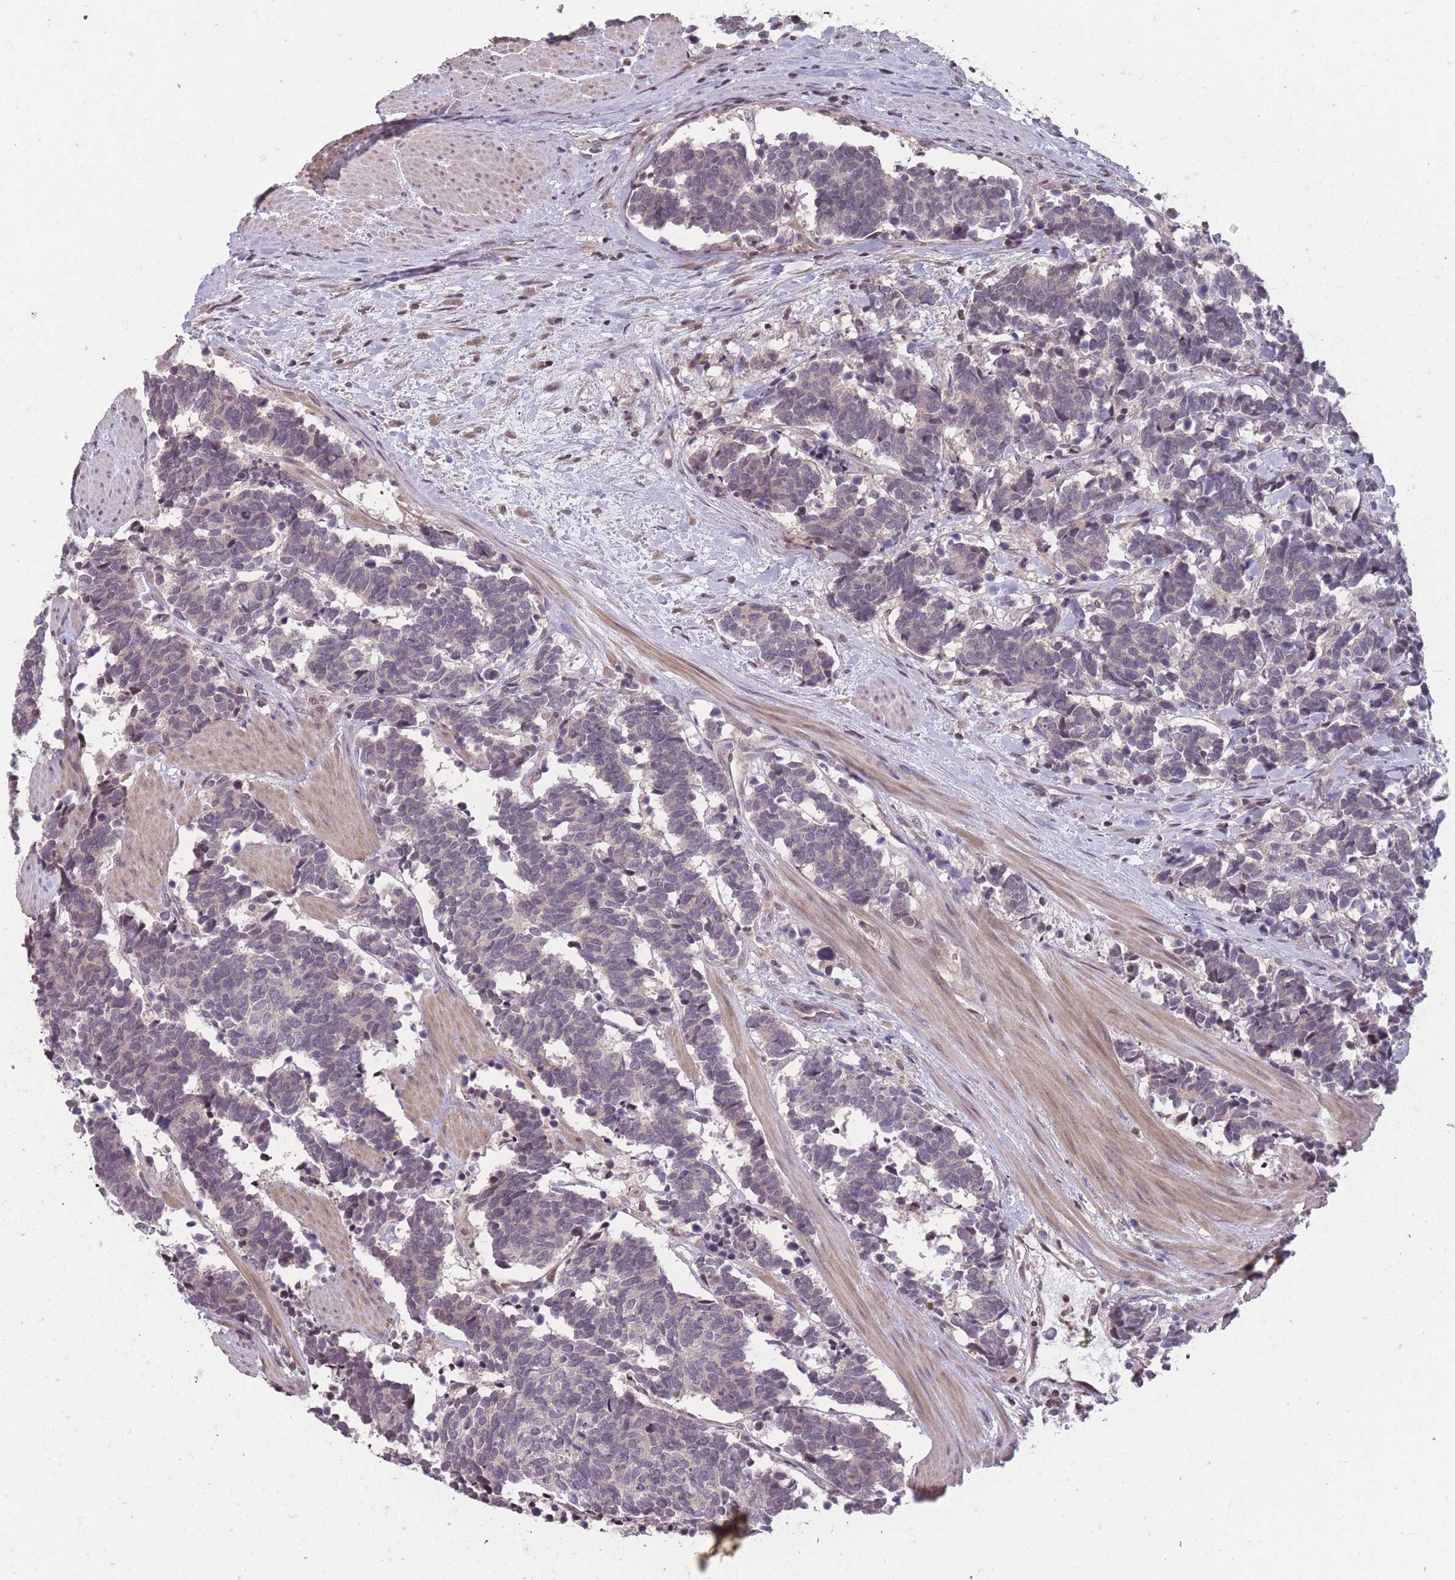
{"staining": {"intensity": "weak", "quantity": "<25%", "location": "cytoplasmic/membranous"}, "tissue": "carcinoid", "cell_type": "Tumor cells", "image_type": "cancer", "snomed": [{"axis": "morphology", "description": "Carcinoma, NOS"}, {"axis": "morphology", "description": "Carcinoid, malignant, NOS"}, {"axis": "topography", "description": "Prostate"}], "caption": "Immunohistochemistry image of neoplastic tissue: carcinoid (malignant) stained with DAB (3,3'-diaminobenzidine) displays no significant protein staining in tumor cells.", "gene": "GGT5", "patient": {"sex": "male", "age": 57}}